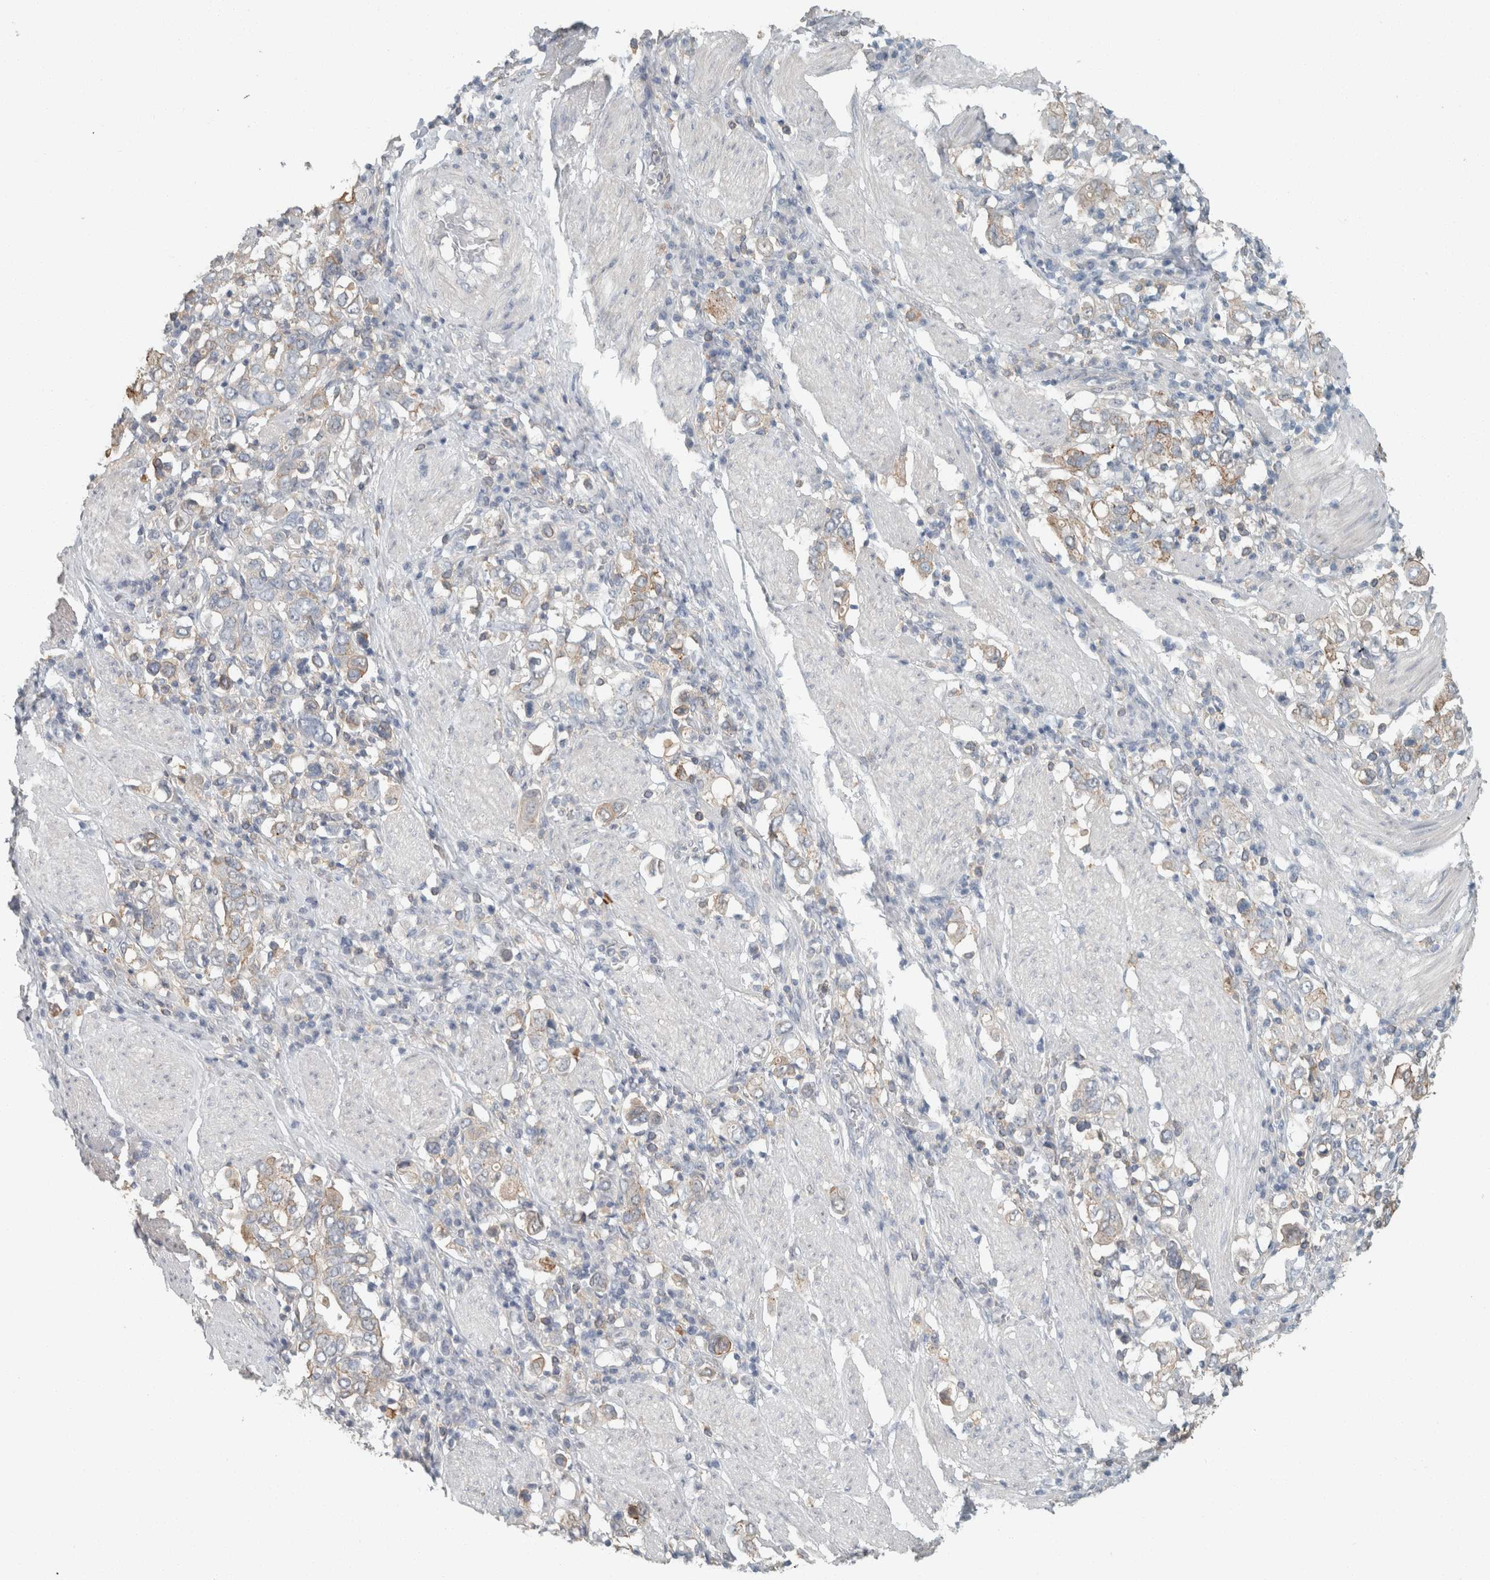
{"staining": {"intensity": "weak", "quantity": "25%-75%", "location": "cytoplasmic/membranous"}, "tissue": "stomach cancer", "cell_type": "Tumor cells", "image_type": "cancer", "snomed": [{"axis": "morphology", "description": "Adenocarcinoma, NOS"}, {"axis": "topography", "description": "Stomach, upper"}], "caption": "Adenocarcinoma (stomach) stained with immunohistochemistry (IHC) shows weak cytoplasmic/membranous positivity in about 25%-75% of tumor cells. (brown staining indicates protein expression, while blue staining denotes nuclei).", "gene": "SCIN", "patient": {"sex": "male", "age": 62}}